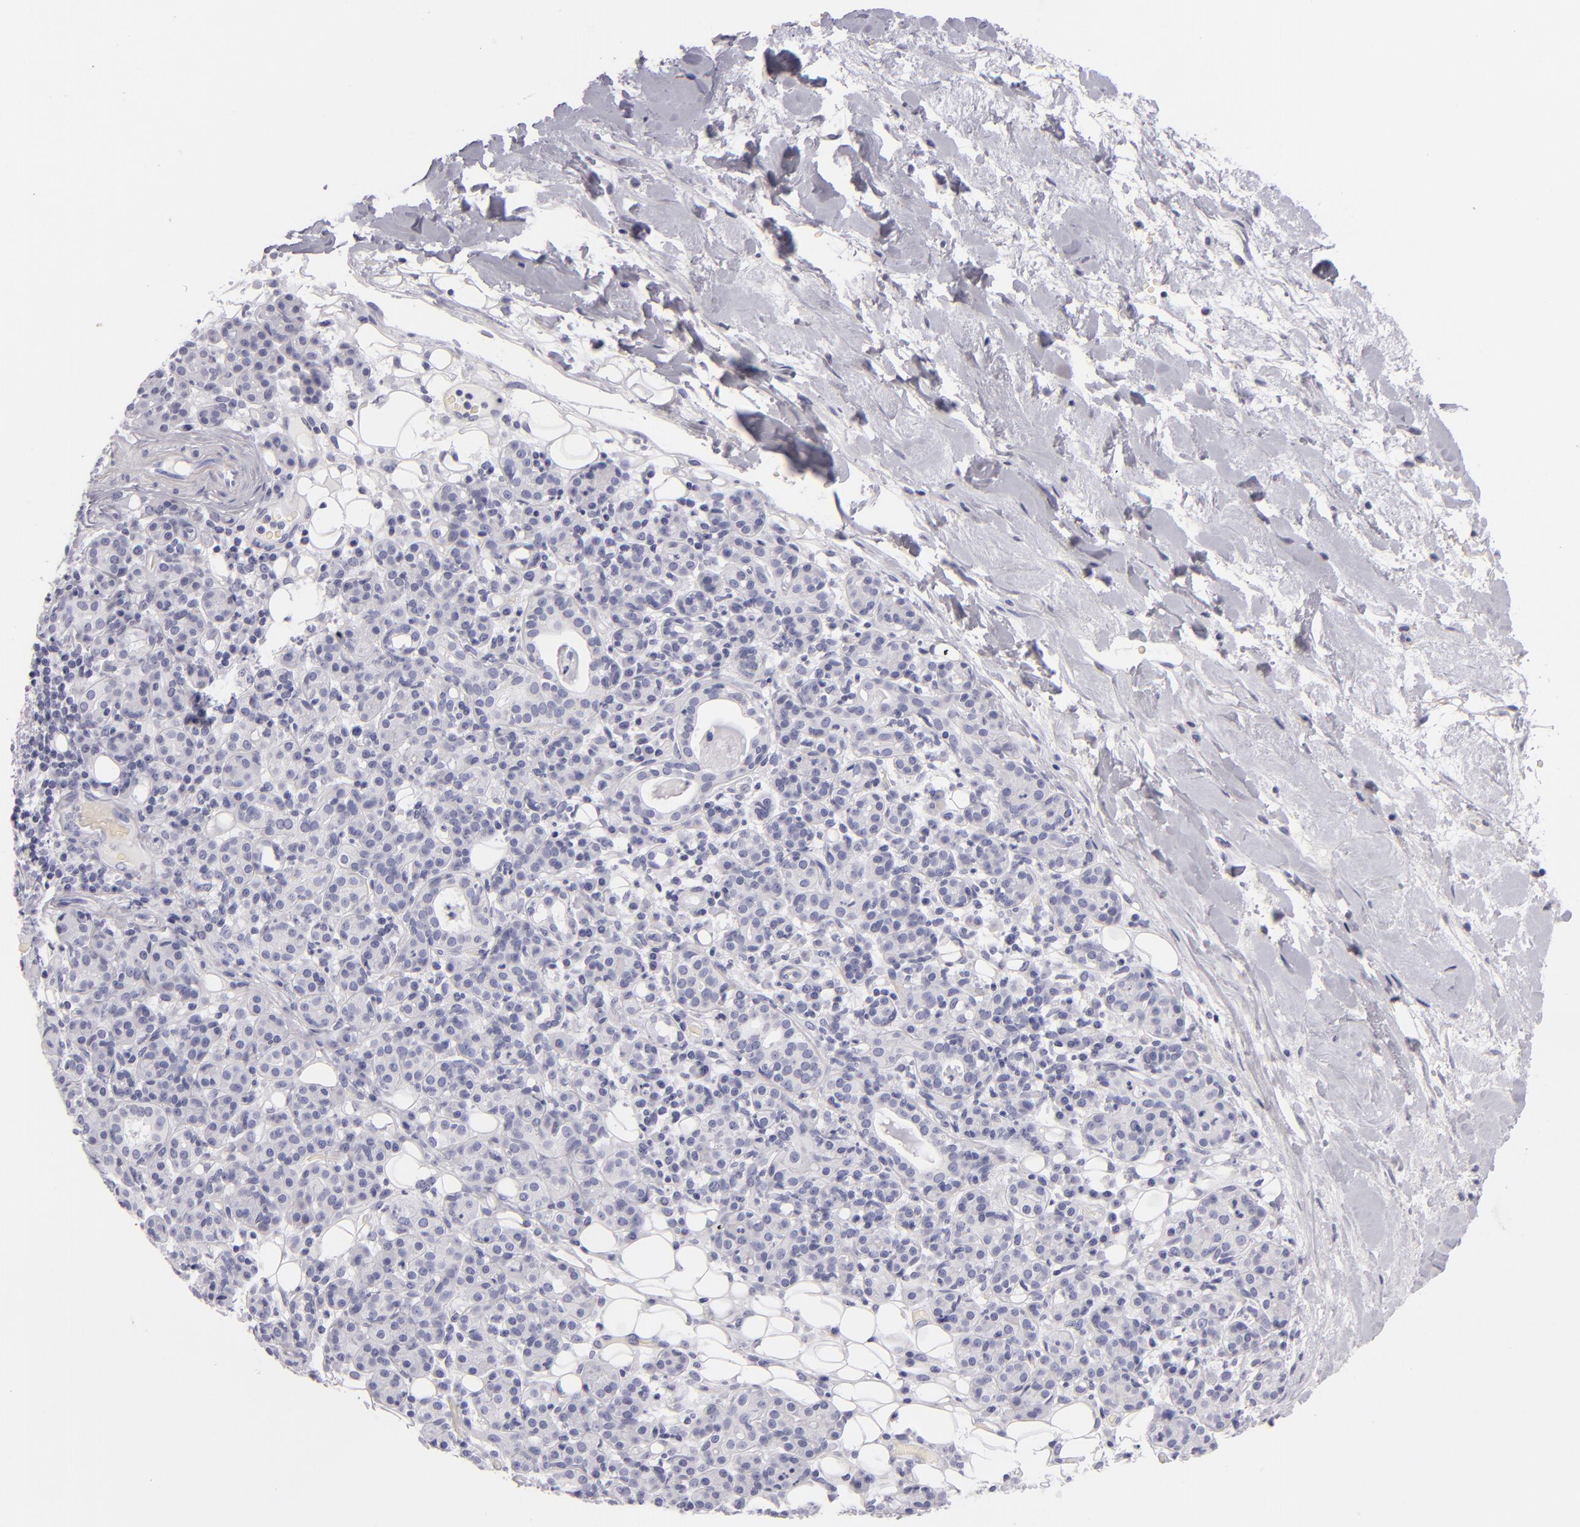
{"staining": {"intensity": "negative", "quantity": "none", "location": "none"}, "tissue": "skin cancer", "cell_type": "Tumor cells", "image_type": "cancer", "snomed": [{"axis": "morphology", "description": "Squamous cell carcinoma, NOS"}, {"axis": "topography", "description": "Skin"}], "caption": "Tumor cells are negative for protein expression in human squamous cell carcinoma (skin). The staining was performed using DAB (3,3'-diaminobenzidine) to visualize the protein expression in brown, while the nuclei were stained in blue with hematoxylin (Magnification: 20x).", "gene": "VIL1", "patient": {"sex": "male", "age": 84}}